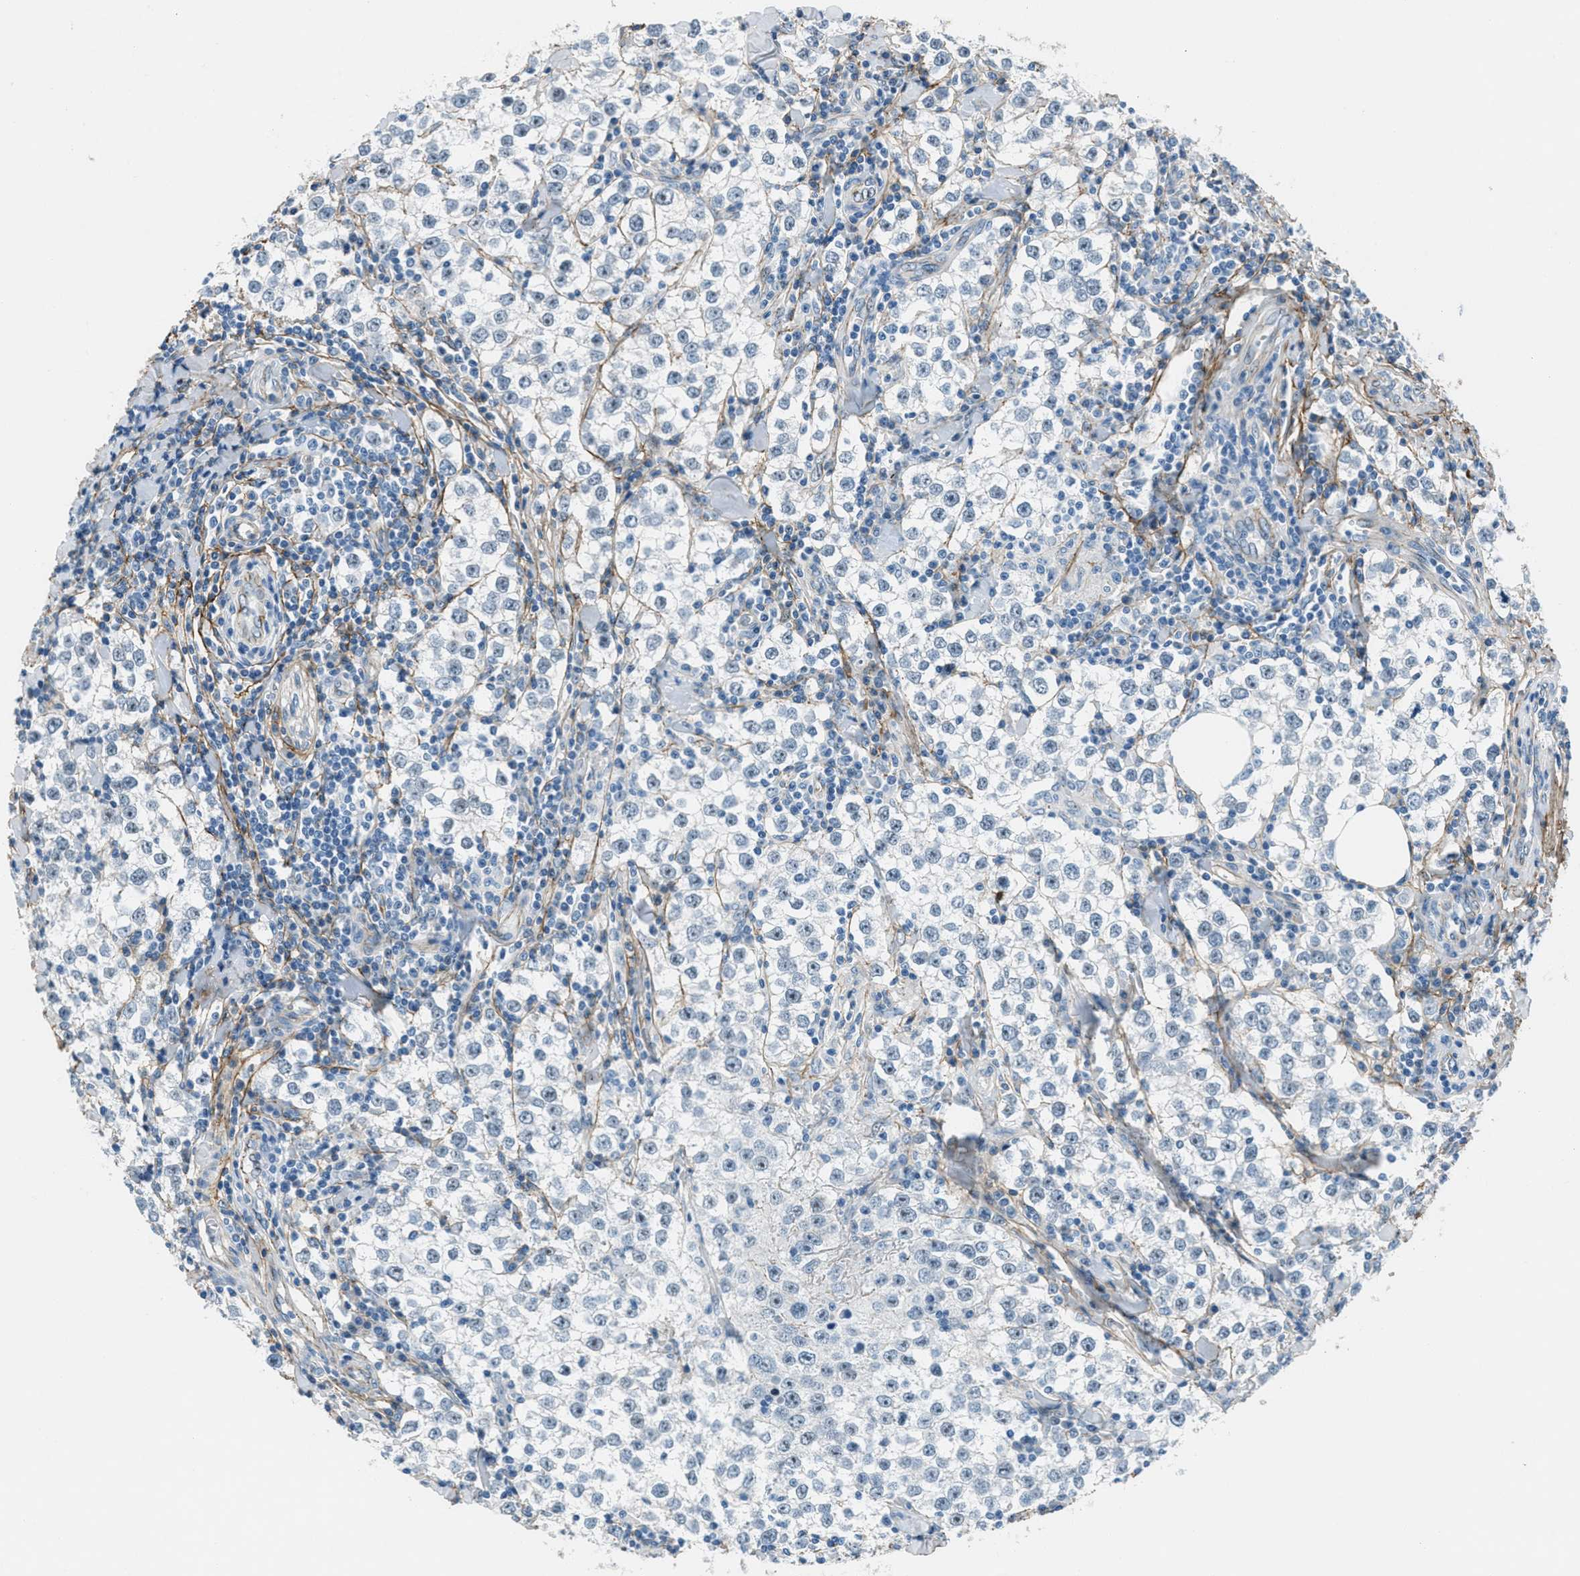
{"staining": {"intensity": "negative", "quantity": "none", "location": "none"}, "tissue": "testis cancer", "cell_type": "Tumor cells", "image_type": "cancer", "snomed": [{"axis": "morphology", "description": "Seminoma, NOS"}, {"axis": "morphology", "description": "Carcinoma, Embryonal, NOS"}, {"axis": "topography", "description": "Testis"}], "caption": "An immunohistochemistry photomicrograph of testis embryonal carcinoma is shown. There is no staining in tumor cells of testis embryonal carcinoma. (Brightfield microscopy of DAB IHC at high magnification).", "gene": "FBN1", "patient": {"sex": "male", "age": 36}}